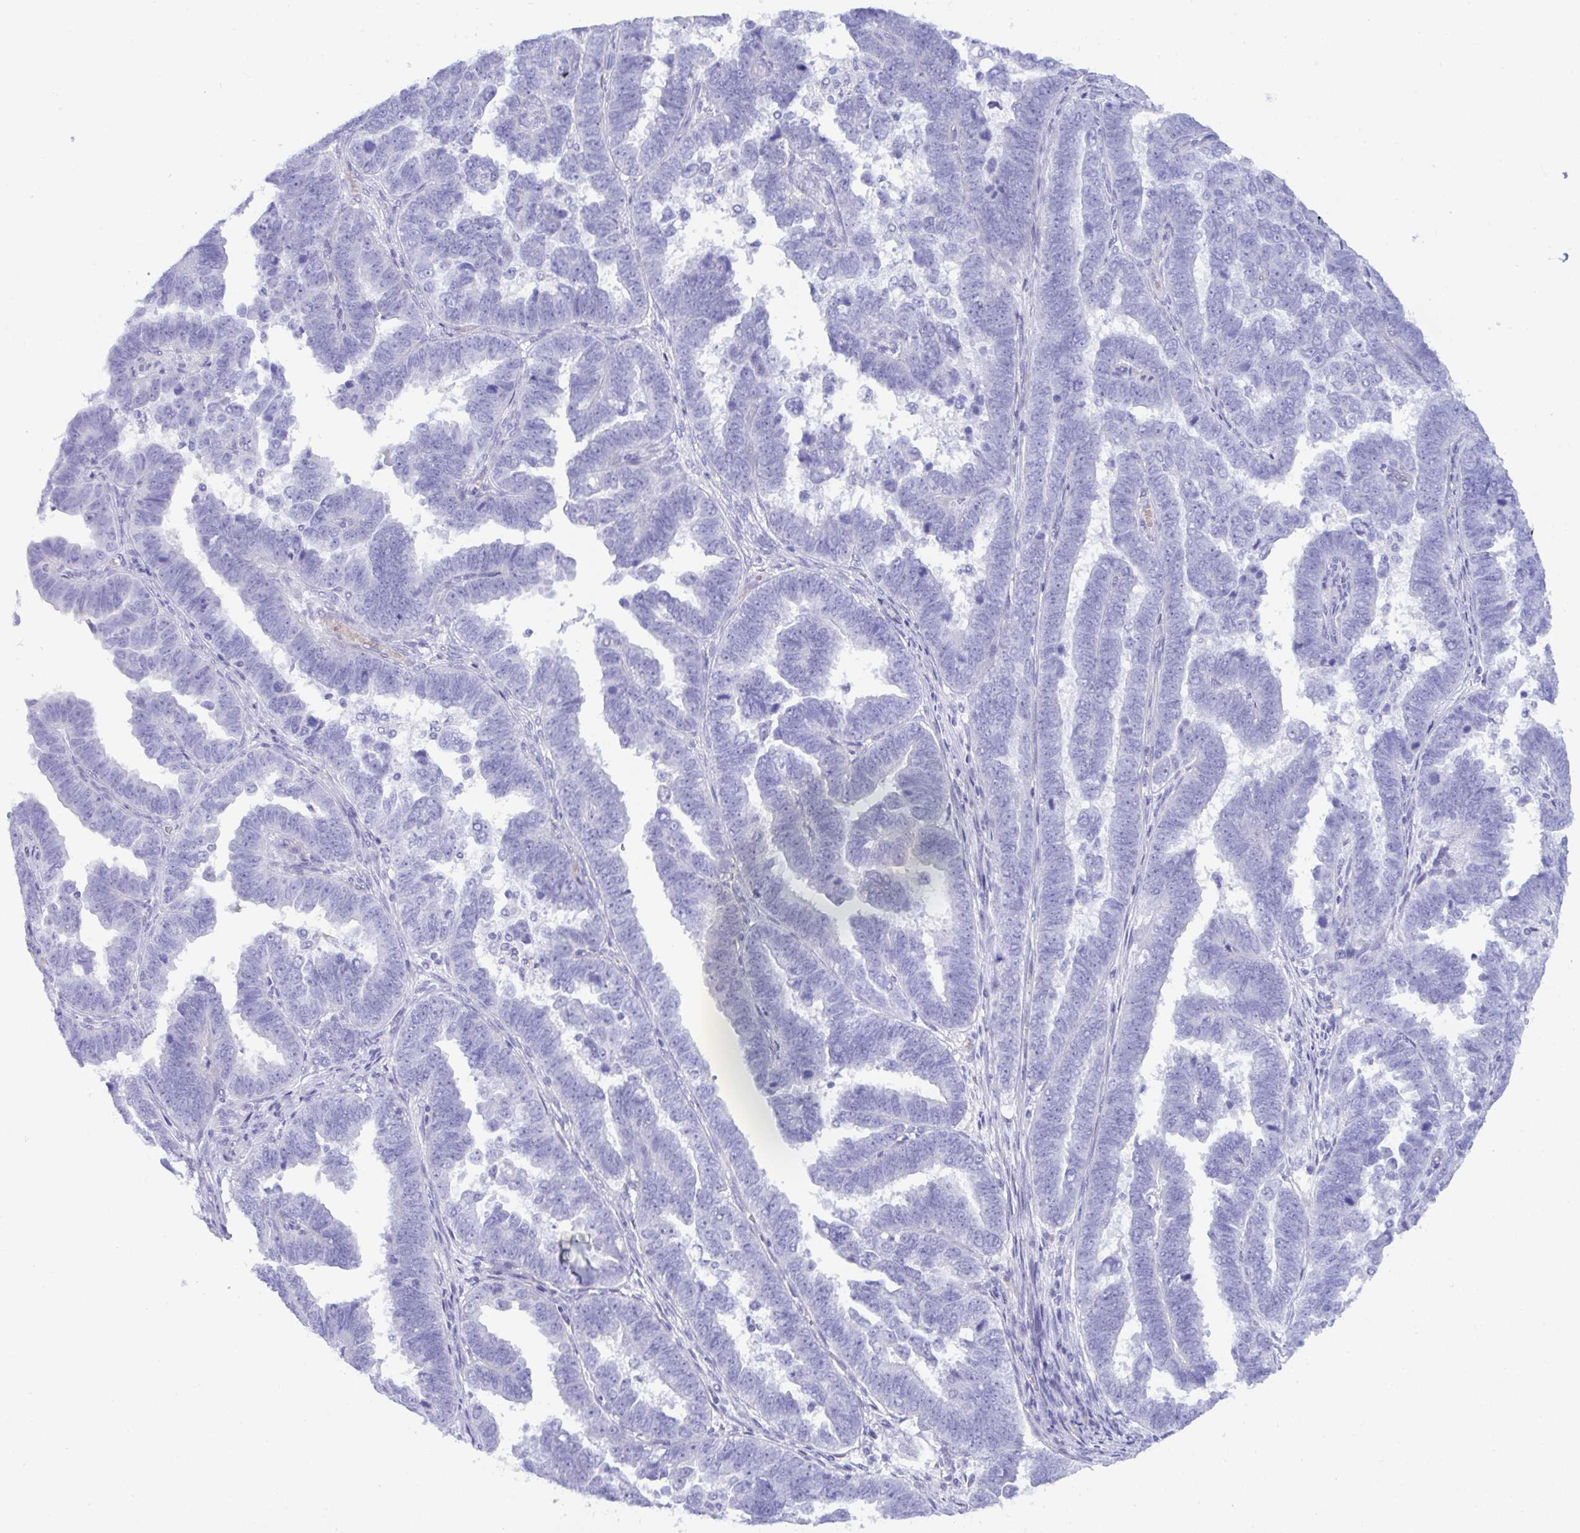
{"staining": {"intensity": "negative", "quantity": "none", "location": "none"}, "tissue": "endometrial cancer", "cell_type": "Tumor cells", "image_type": "cancer", "snomed": [{"axis": "morphology", "description": "Adenocarcinoma, NOS"}, {"axis": "topography", "description": "Endometrium"}], "caption": "Tumor cells are negative for protein expression in human endometrial cancer.", "gene": "SEL1L2", "patient": {"sex": "female", "age": 75}}